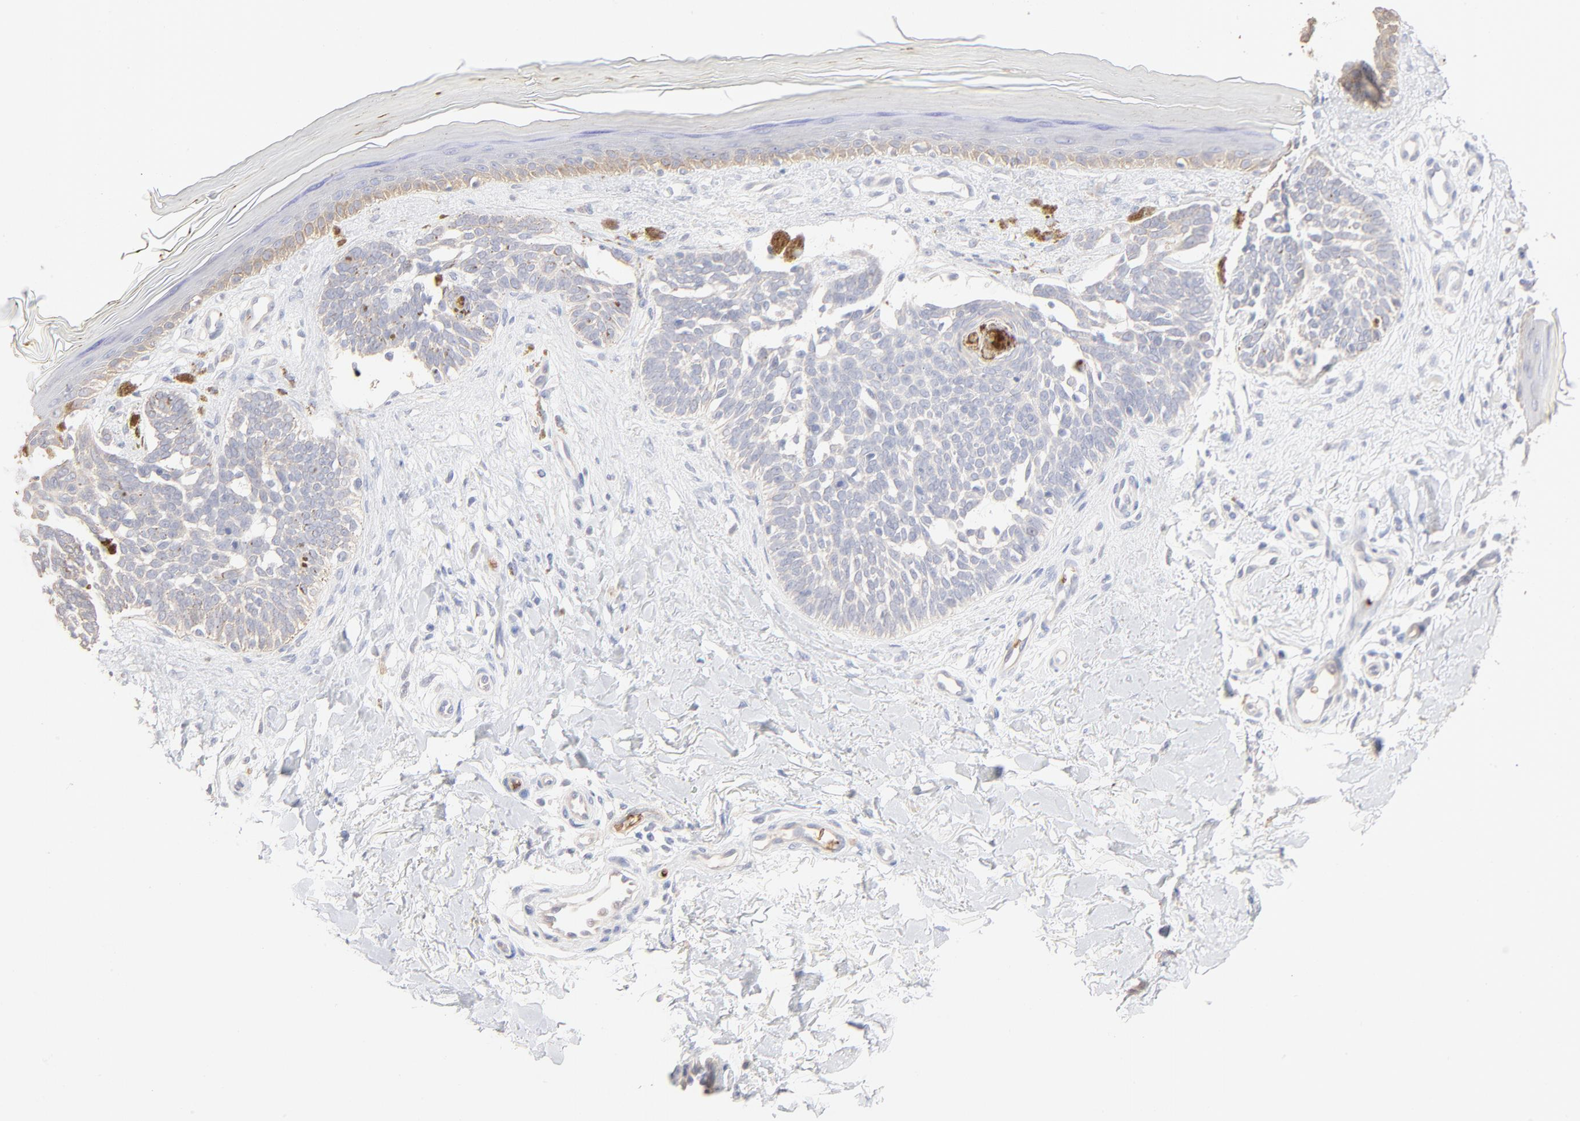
{"staining": {"intensity": "negative", "quantity": "none", "location": "none"}, "tissue": "skin cancer", "cell_type": "Tumor cells", "image_type": "cancer", "snomed": [{"axis": "morphology", "description": "Normal tissue, NOS"}, {"axis": "morphology", "description": "Basal cell carcinoma"}, {"axis": "topography", "description": "Skin"}], "caption": "IHC of human skin cancer demonstrates no staining in tumor cells.", "gene": "SPTB", "patient": {"sex": "female", "age": 58}}